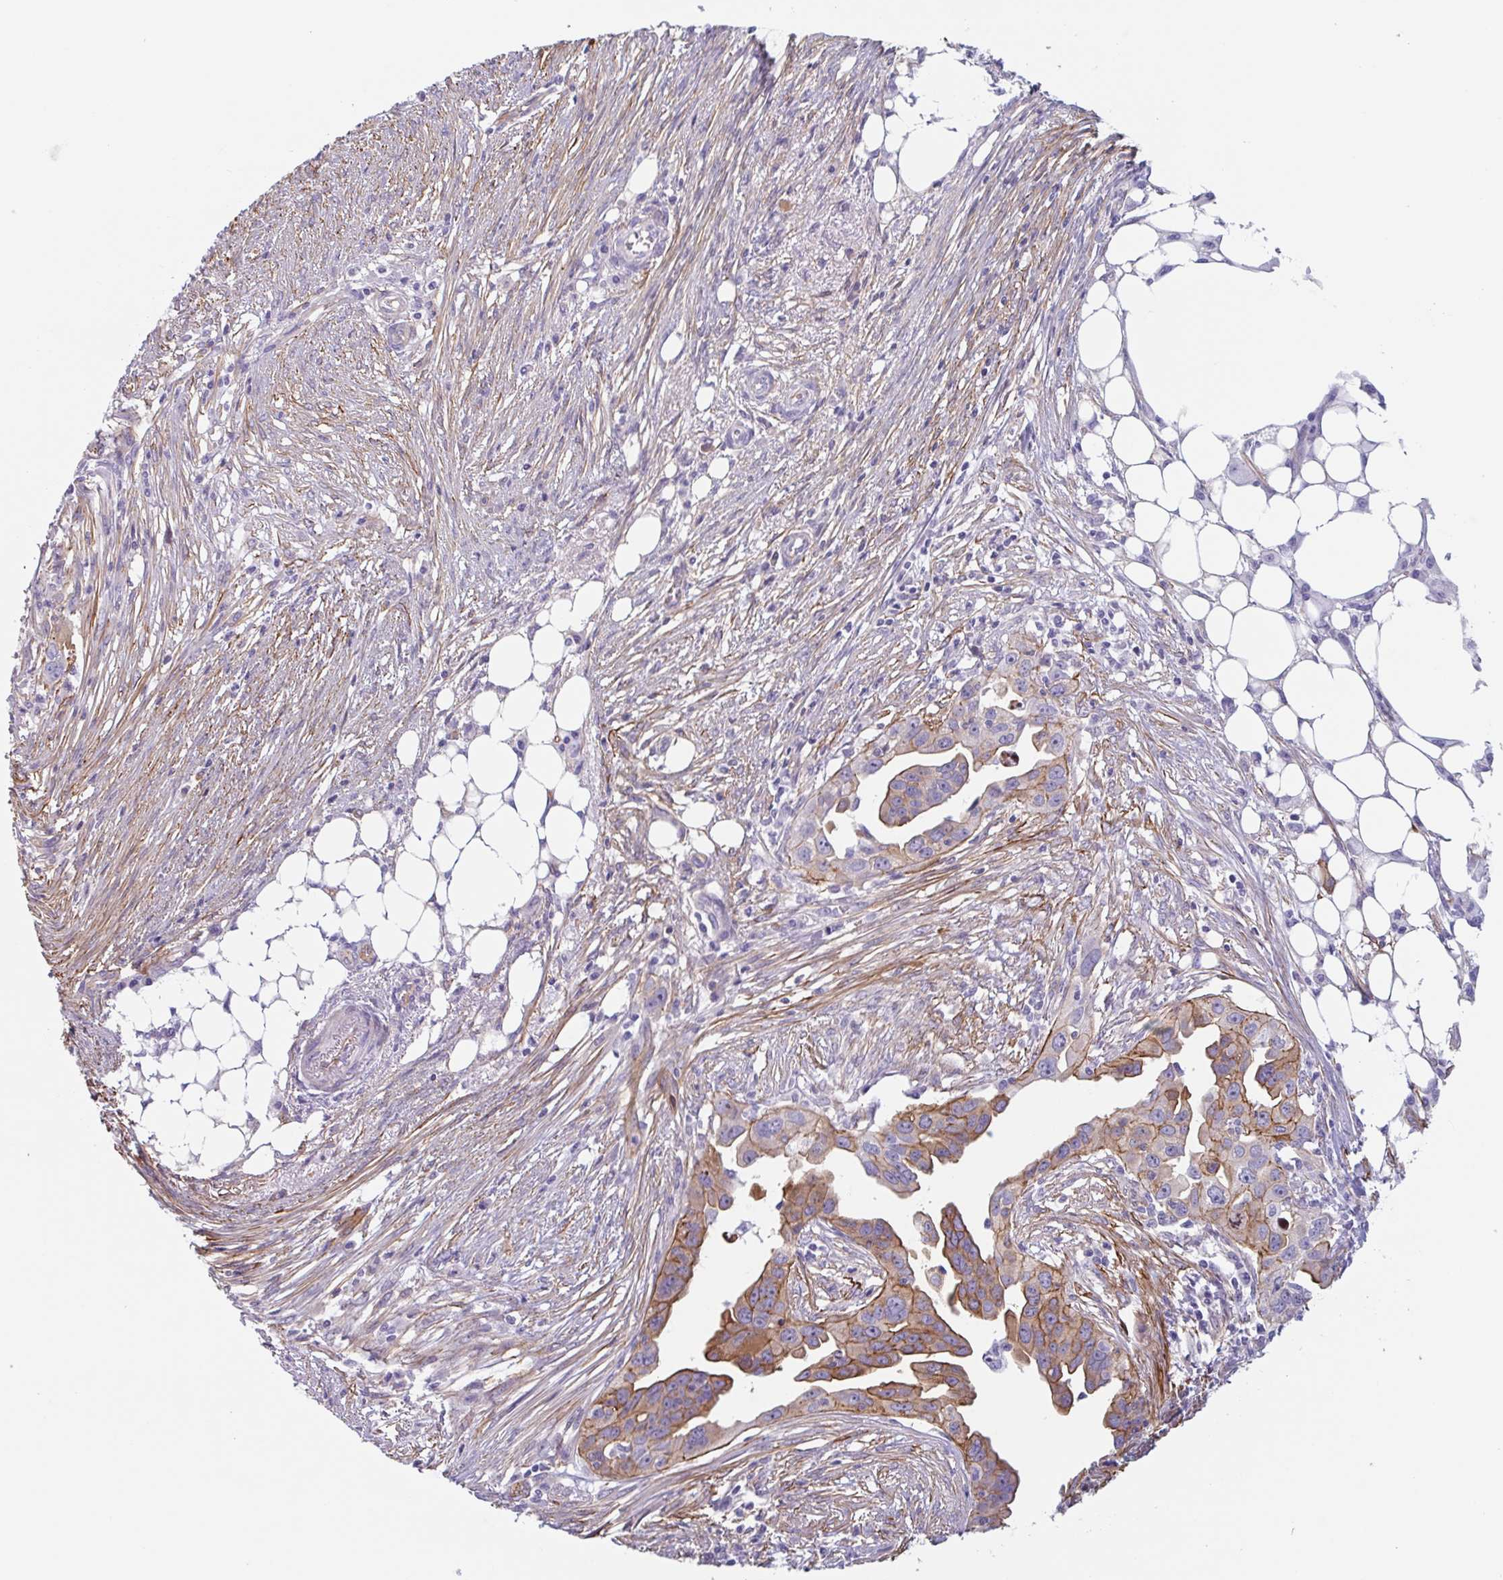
{"staining": {"intensity": "moderate", "quantity": ">75%", "location": "cytoplasmic/membranous"}, "tissue": "ovarian cancer", "cell_type": "Tumor cells", "image_type": "cancer", "snomed": [{"axis": "morphology", "description": "Carcinoma, endometroid"}, {"axis": "morphology", "description": "Cystadenocarcinoma, serous, NOS"}, {"axis": "topography", "description": "Ovary"}], "caption": "Brown immunohistochemical staining in ovarian cancer (serous cystadenocarcinoma) displays moderate cytoplasmic/membranous positivity in approximately >75% of tumor cells. (DAB (3,3'-diaminobenzidine) IHC, brown staining for protein, blue staining for nuclei).", "gene": "MYH10", "patient": {"sex": "female", "age": 45}}